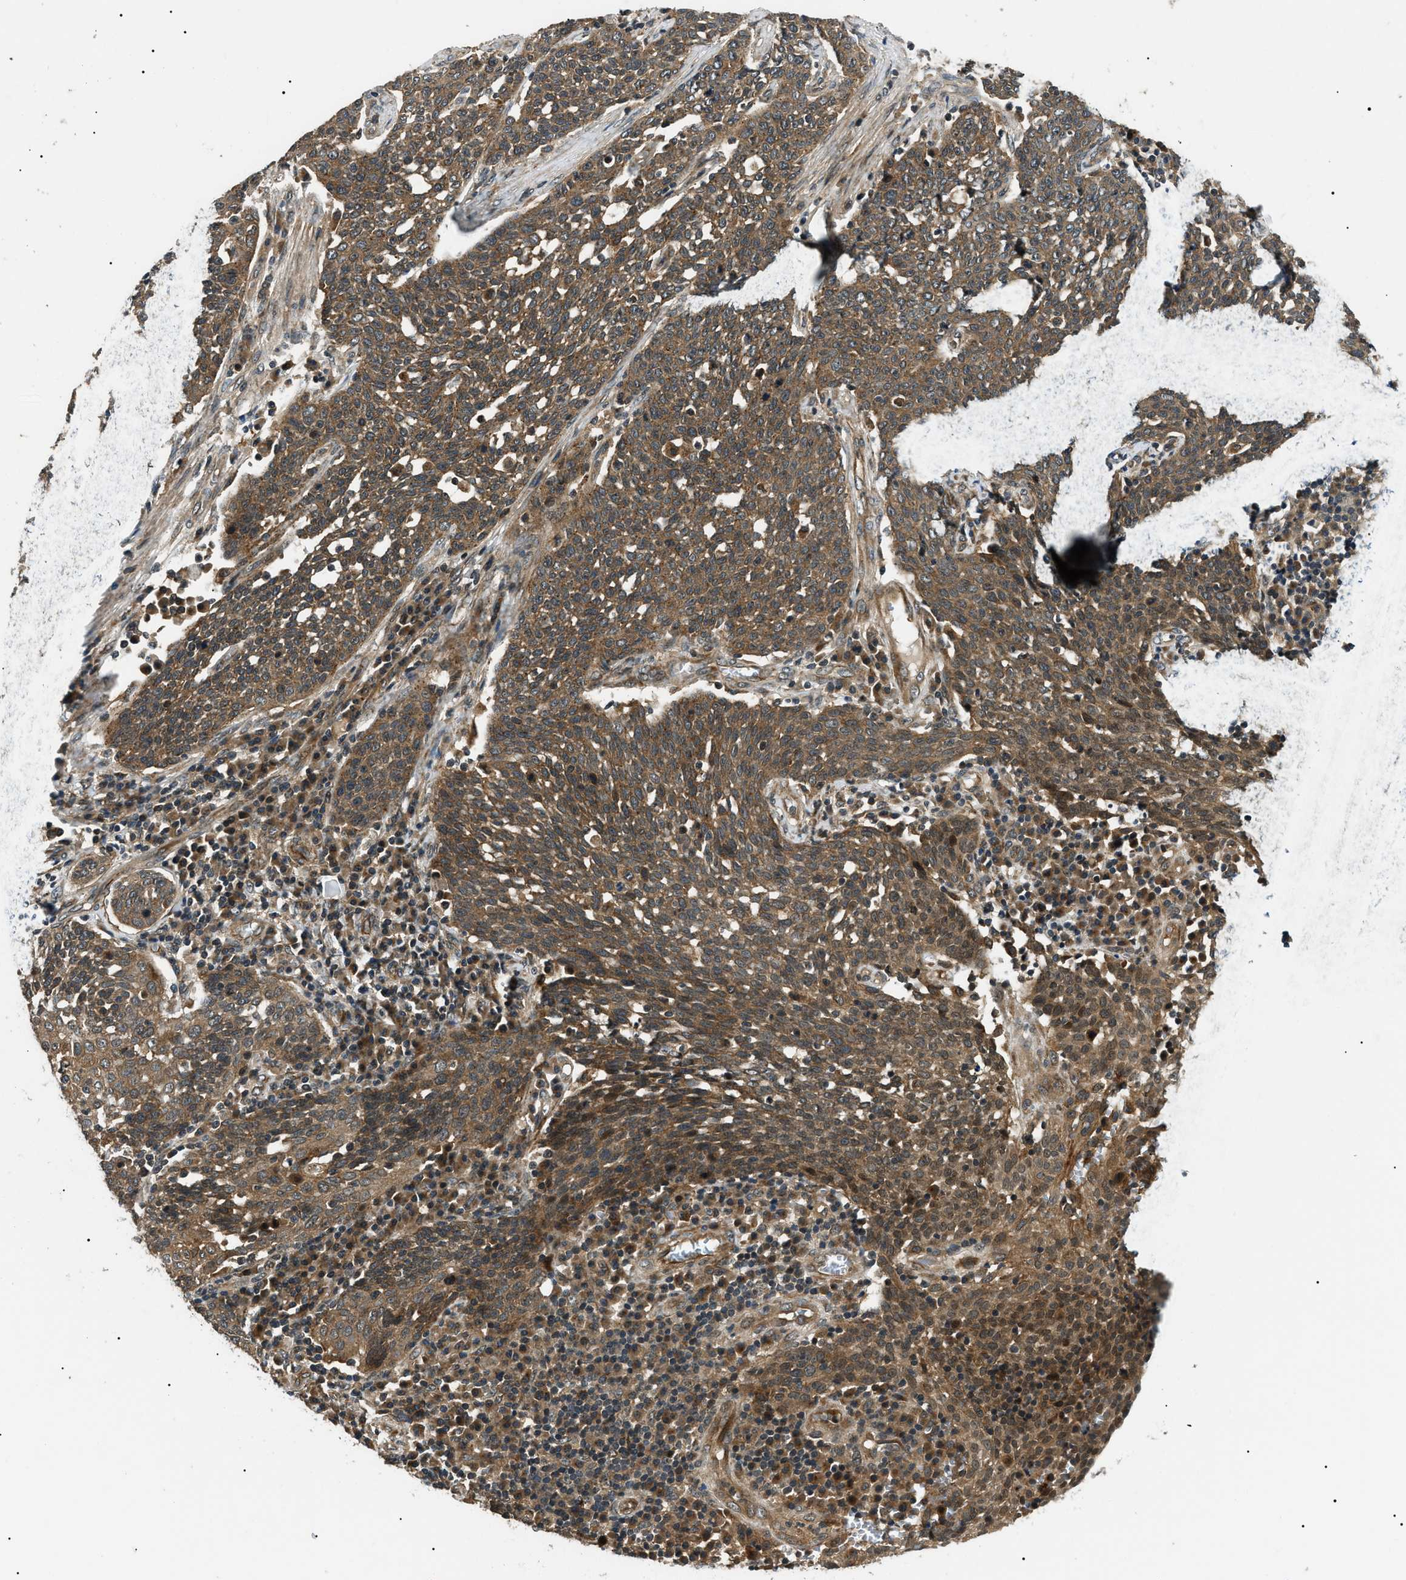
{"staining": {"intensity": "moderate", "quantity": ">75%", "location": "cytoplasmic/membranous"}, "tissue": "cervical cancer", "cell_type": "Tumor cells", "image_type": "cancer", "snomed": [{"axis": "morphology", "description": "Squamous cell carcinoma, NOS"}, {"axis": "topography", "description": "Cervix"}], "caption": "Cervical cancer was stained to show a protein in brown. There is medium levels of moderate cytoplasmic/membranous staining in about >75% of tumor cells.", "gene": "ATP6AP1", "patient": {"sex": "female", "age": 34}}